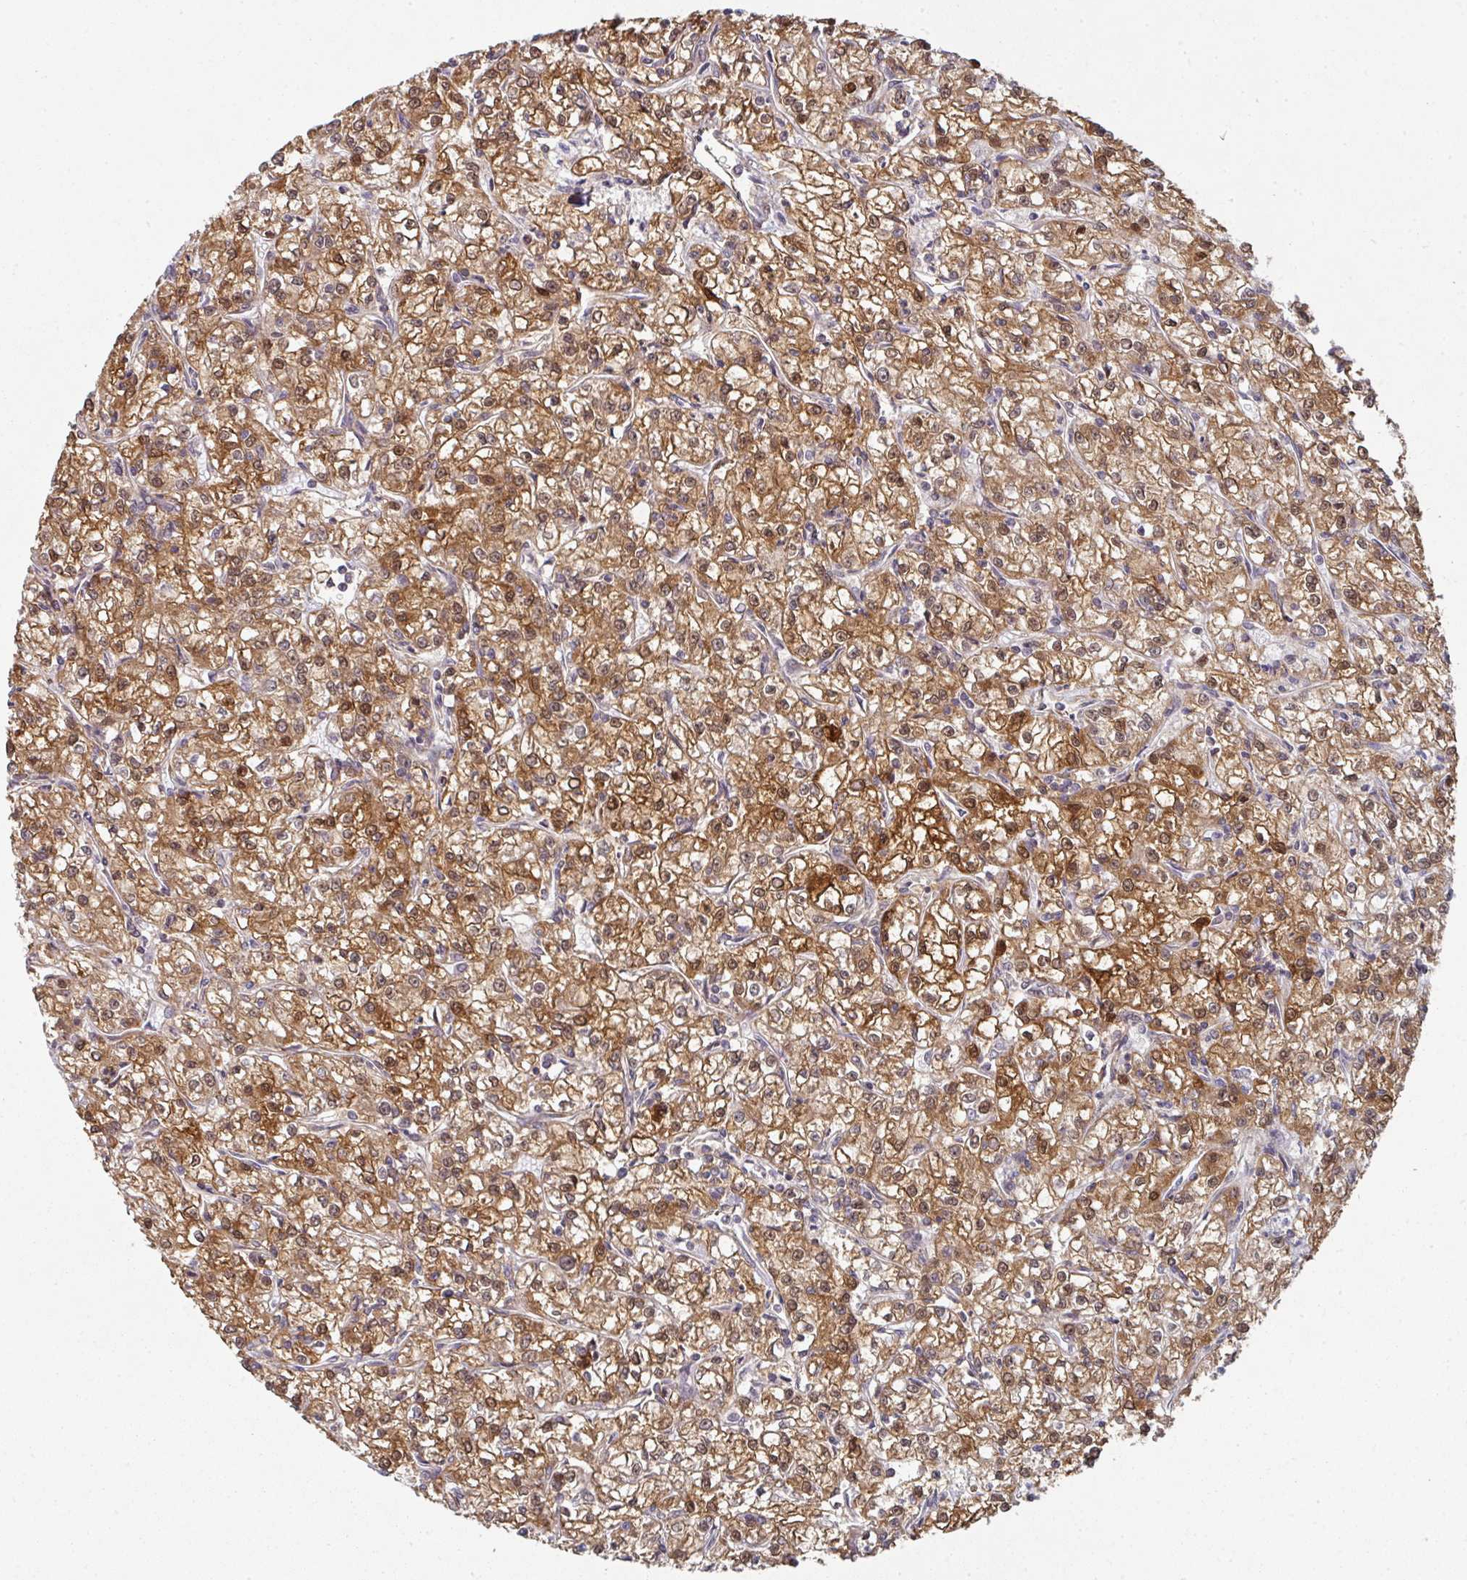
{"staining": {"intensity": "moderate", "quantity": ">75%", "location": "cytoplasmic/membranous,nuclear"}, "tissue": "renal cancer", "cell_type": "Tumor cells", "image_type": "cancer", "snomed": [{"axis": "morphology", "description": "Adenocarcinoma, NOS"}, {"axis": "topography", "description": "Kidney"}], "caption": "There is medium levels of moderate cytoplasmic/membranous and nuclear positivity in tumor cells of adenocarcinoma (renal), as demonstrated by immunohistochemical staining (brown color).", "gene": "PSME3IP1", "patient": {"sex": "female", "age": 59}}